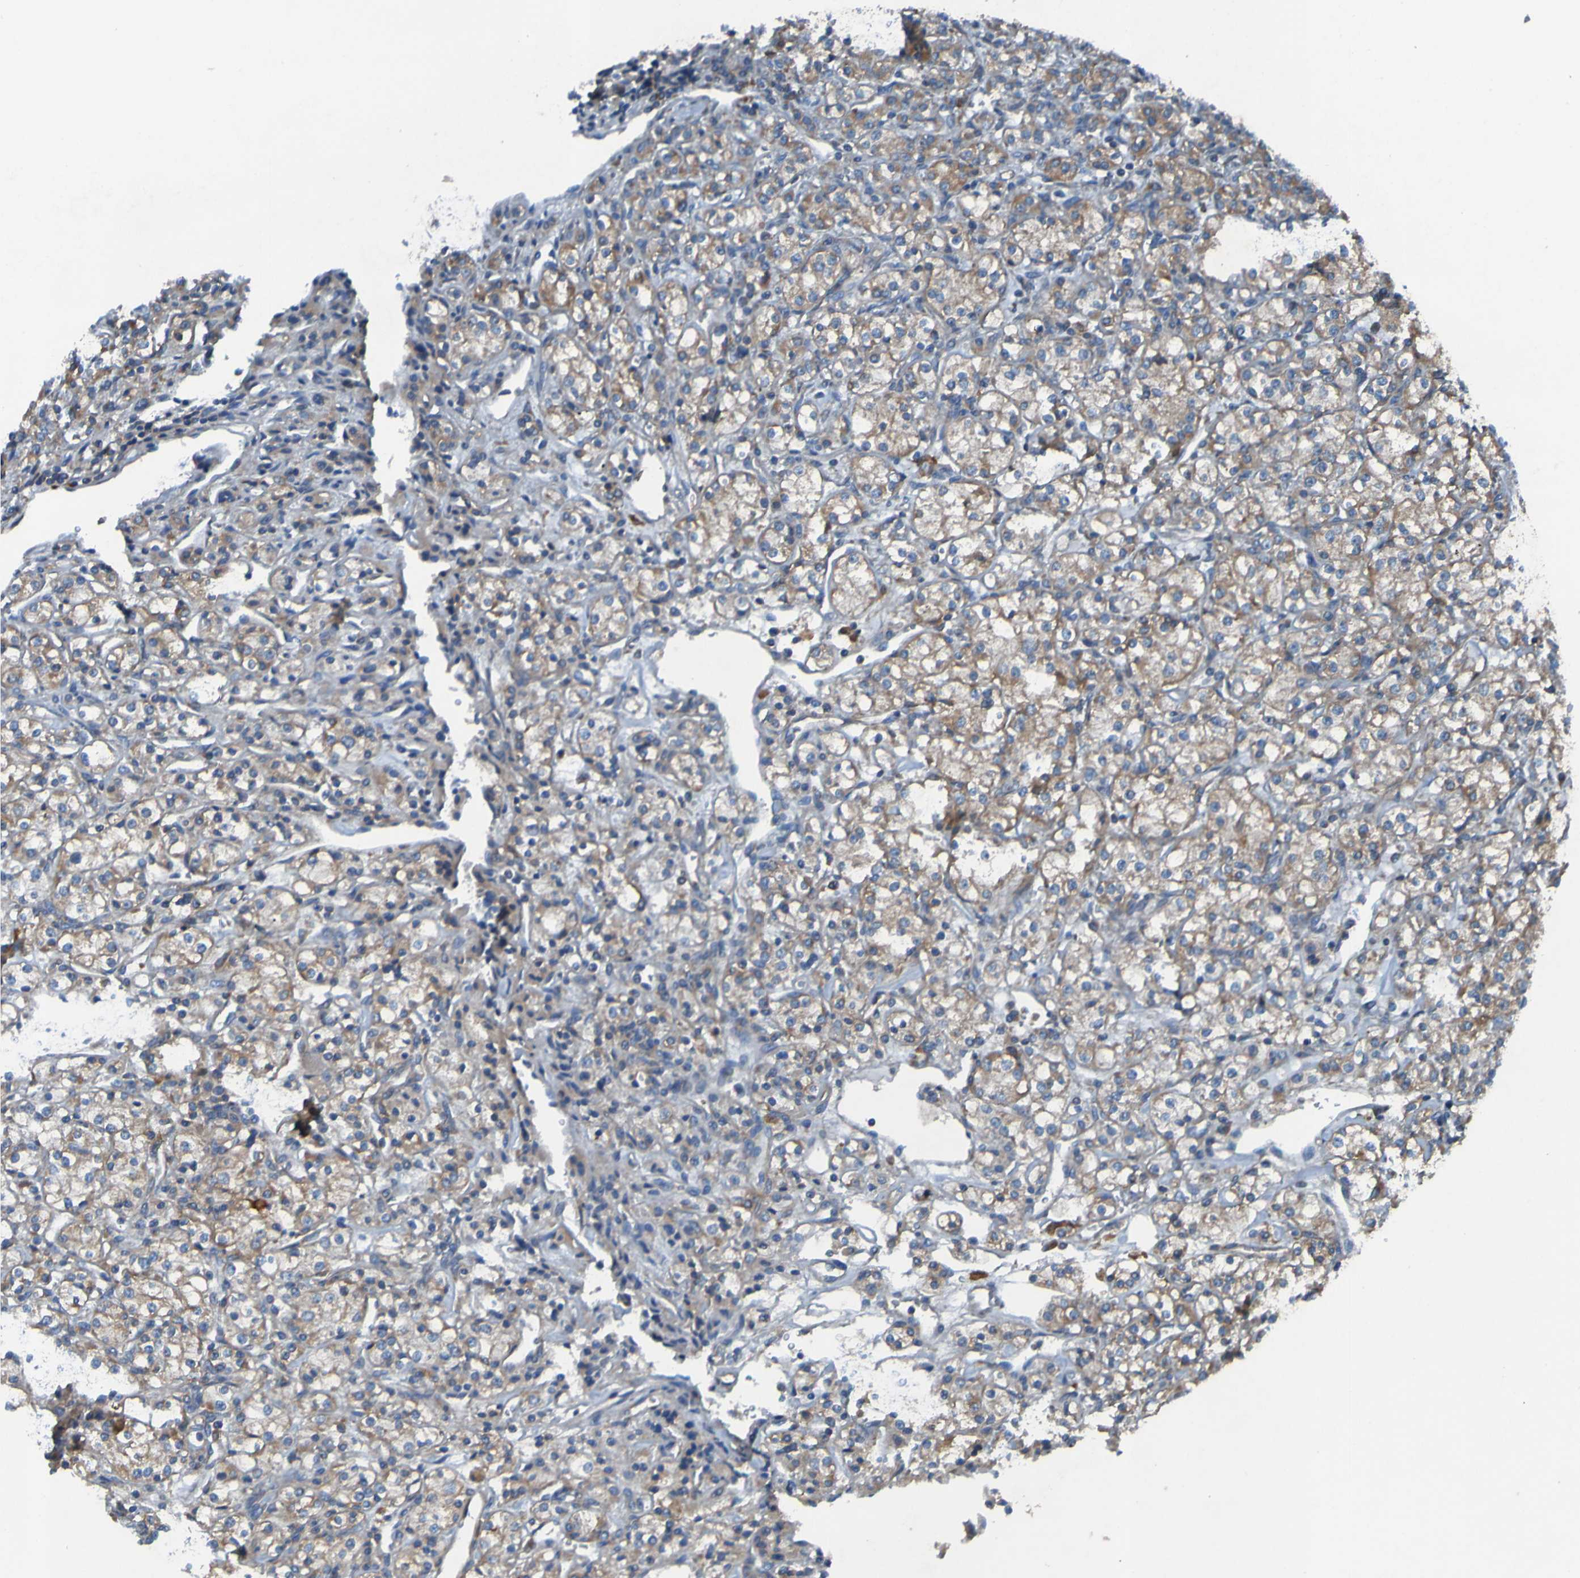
{"staining": {"intensity": "moderate", "quantity": ">75%", "location": "cytoplasmic/membranous"}, "tissue": "renal cancer", "cell_type": "Tumor cells", "image_type": "cancer", "snomed": [{"axis": "morphology", "description": "Adenocarcinoma, NOS"}, {"axis": "topography", "description": "Kidney"}], "caption": "Moderate cytoplasmic/membranous positivity is seen in about >75% of tumor cells in adenocarcinoma (renal).", "gene": "RAB5B", "patient": {"sex": "male", "age": 77}}